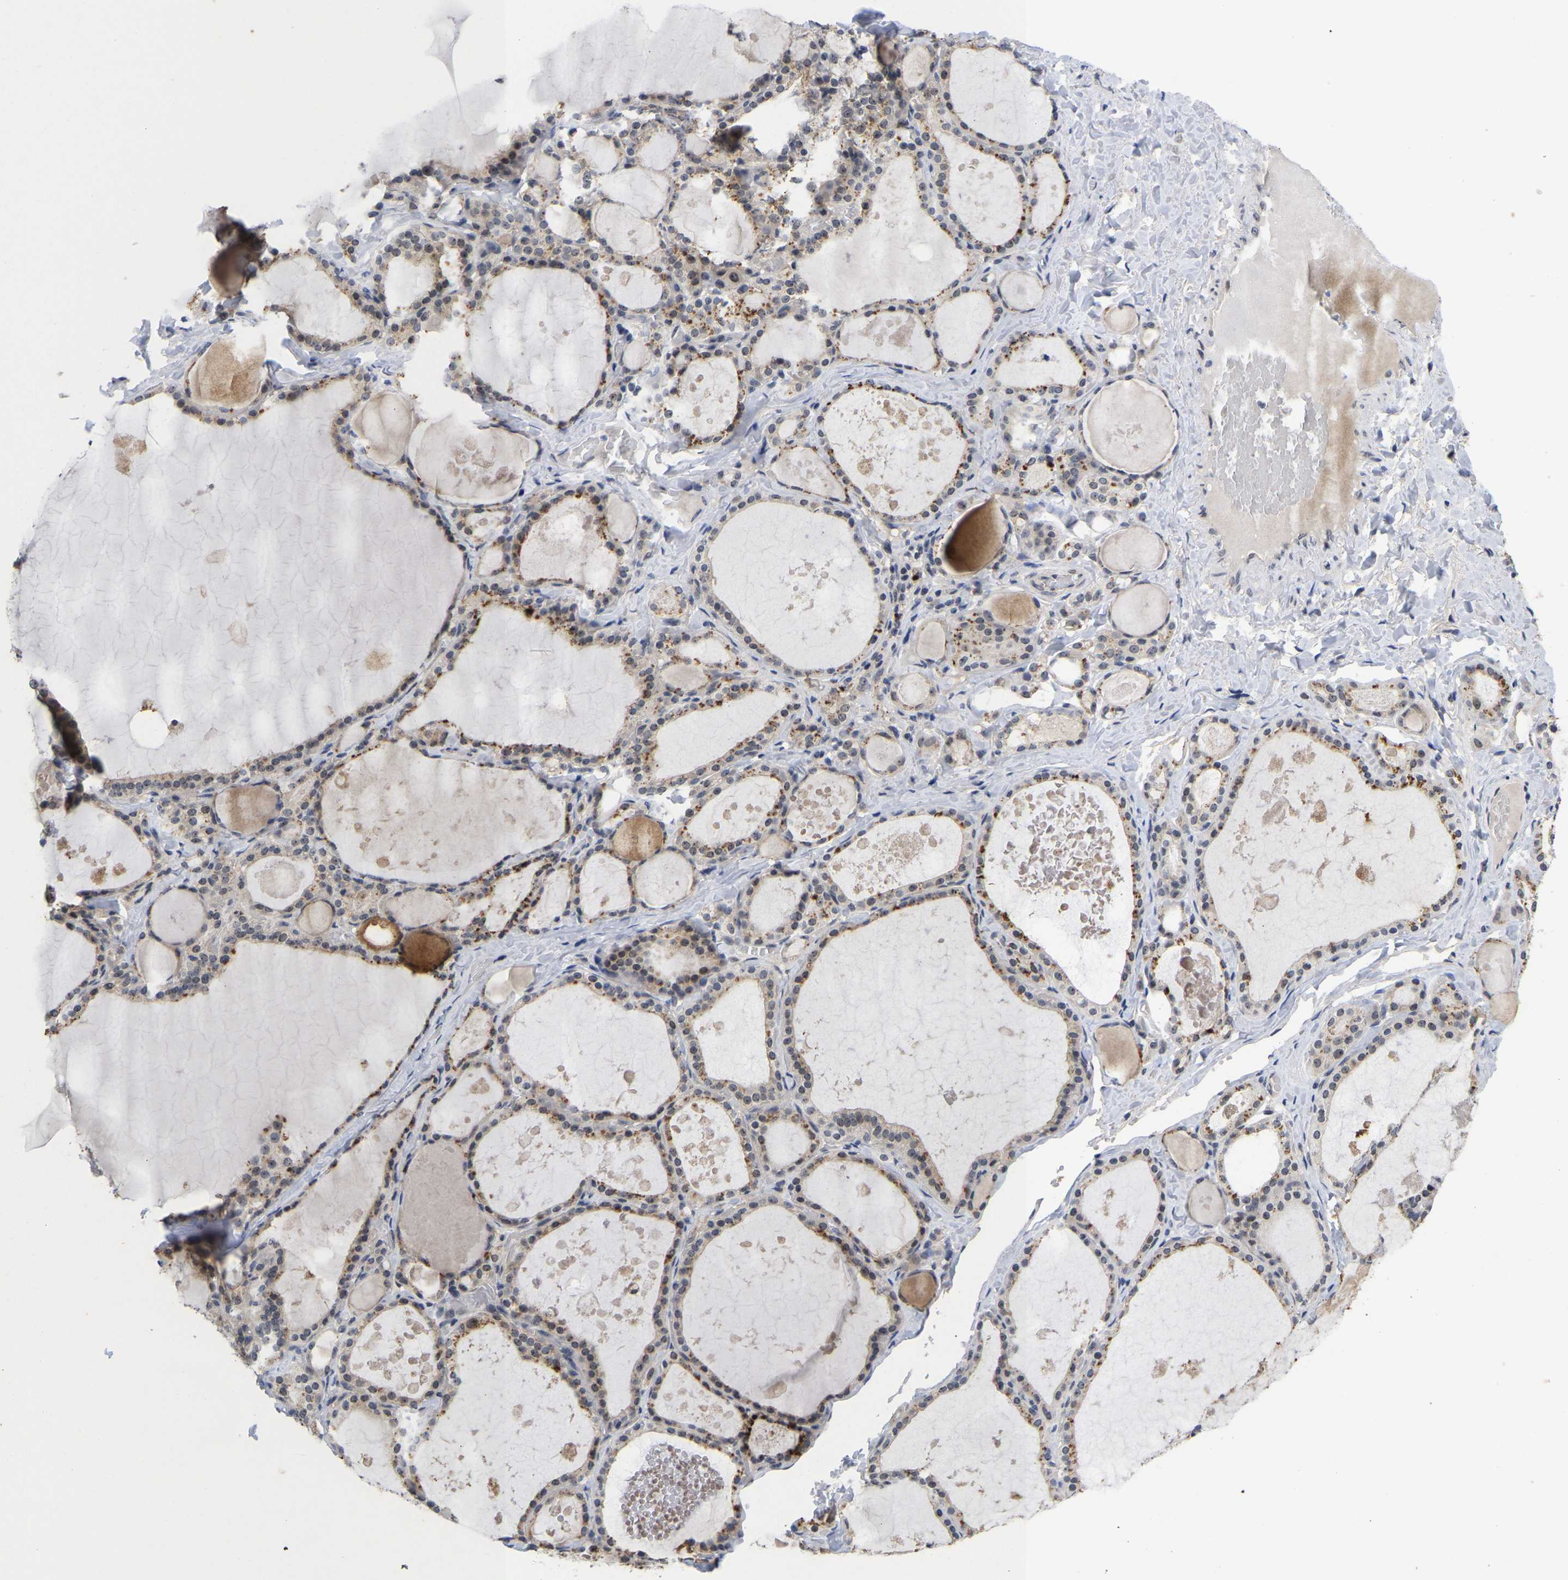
{"staining": {"intensity": "moderate", "quantity": "<25%", "location": "cytoplasmic/membranous"}, "tissue": "thyroid gland", "cell_type": "Glandular cells", "image_type": "normal", "snomed": [{"axis": "morphology", "description": "Normal tissue, NOS"}, {"axis": "topography", "description": "Thyroid gland"}], "caption": "IHC (DAB) staining of unremarkable thyroid gland reveals moderate cytoplasmic/membranous protein expression in about <25% of glandular cells.", "gene": "NLE1", "patient": {"sex": "male", "age": 56}}